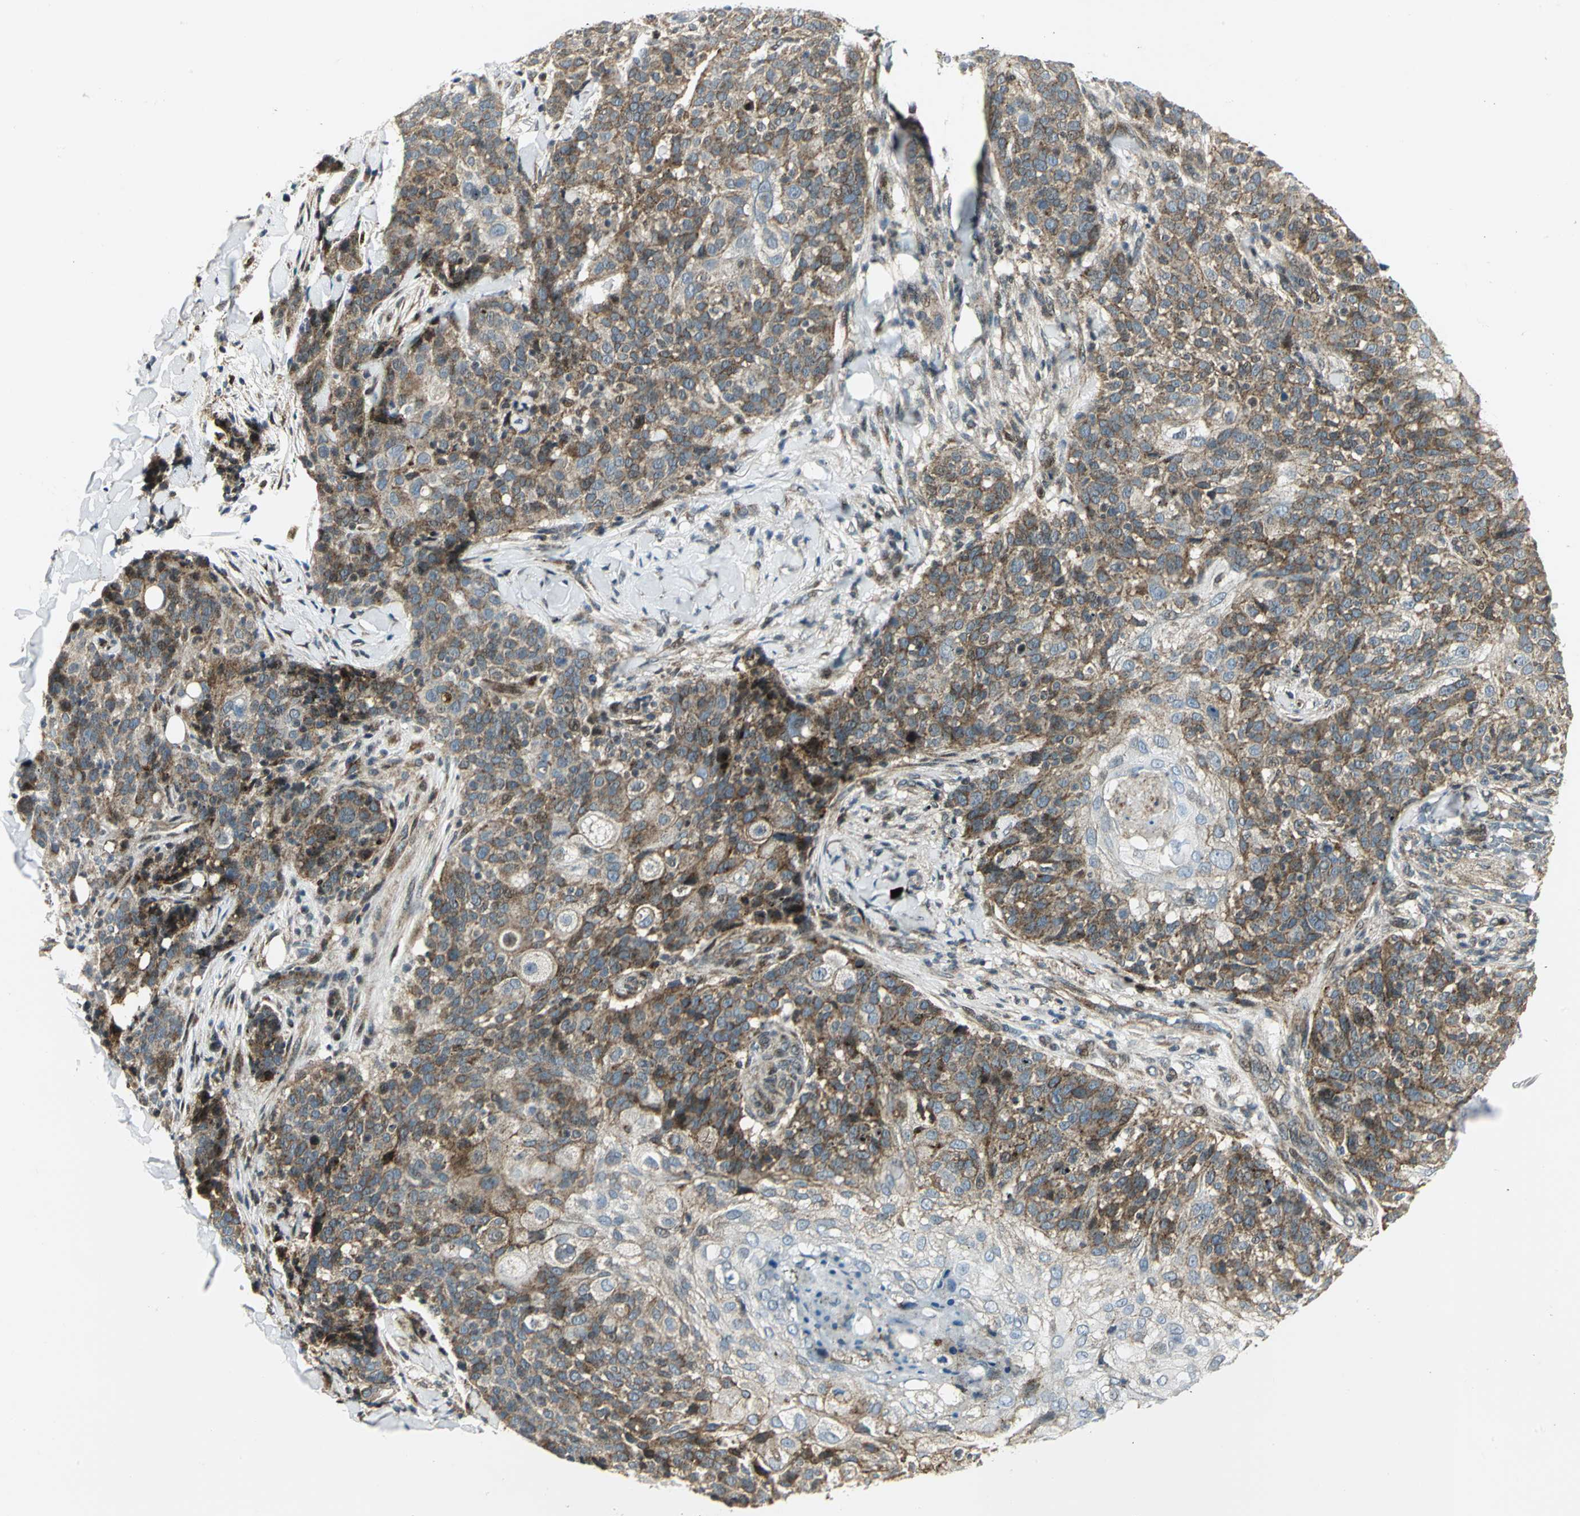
{"staining": {"intensity": "moderate", "quantity": ">75%", "location": "cytoplasmic/membranous"}, "tissue": "skin cancer", "cell_type": "Tumor cells", "image_type": "cancer", "snomed": [{"axis": "morphology", "description": "Normal tissue, NOS"}, {"axis": "morphology", "description": "Squamous cell carcinoma, NOS"}, {"axis": "topography", "description": "Skin"}], "caption": "Immunohistochemical staining of skin cancer reveals medium levels of moderate cytoplasmic/membranous protein staining in about >75% of tumor cells.", "gene": "ATP6V1A", "patient": {"sex": "female", "age": 83}}